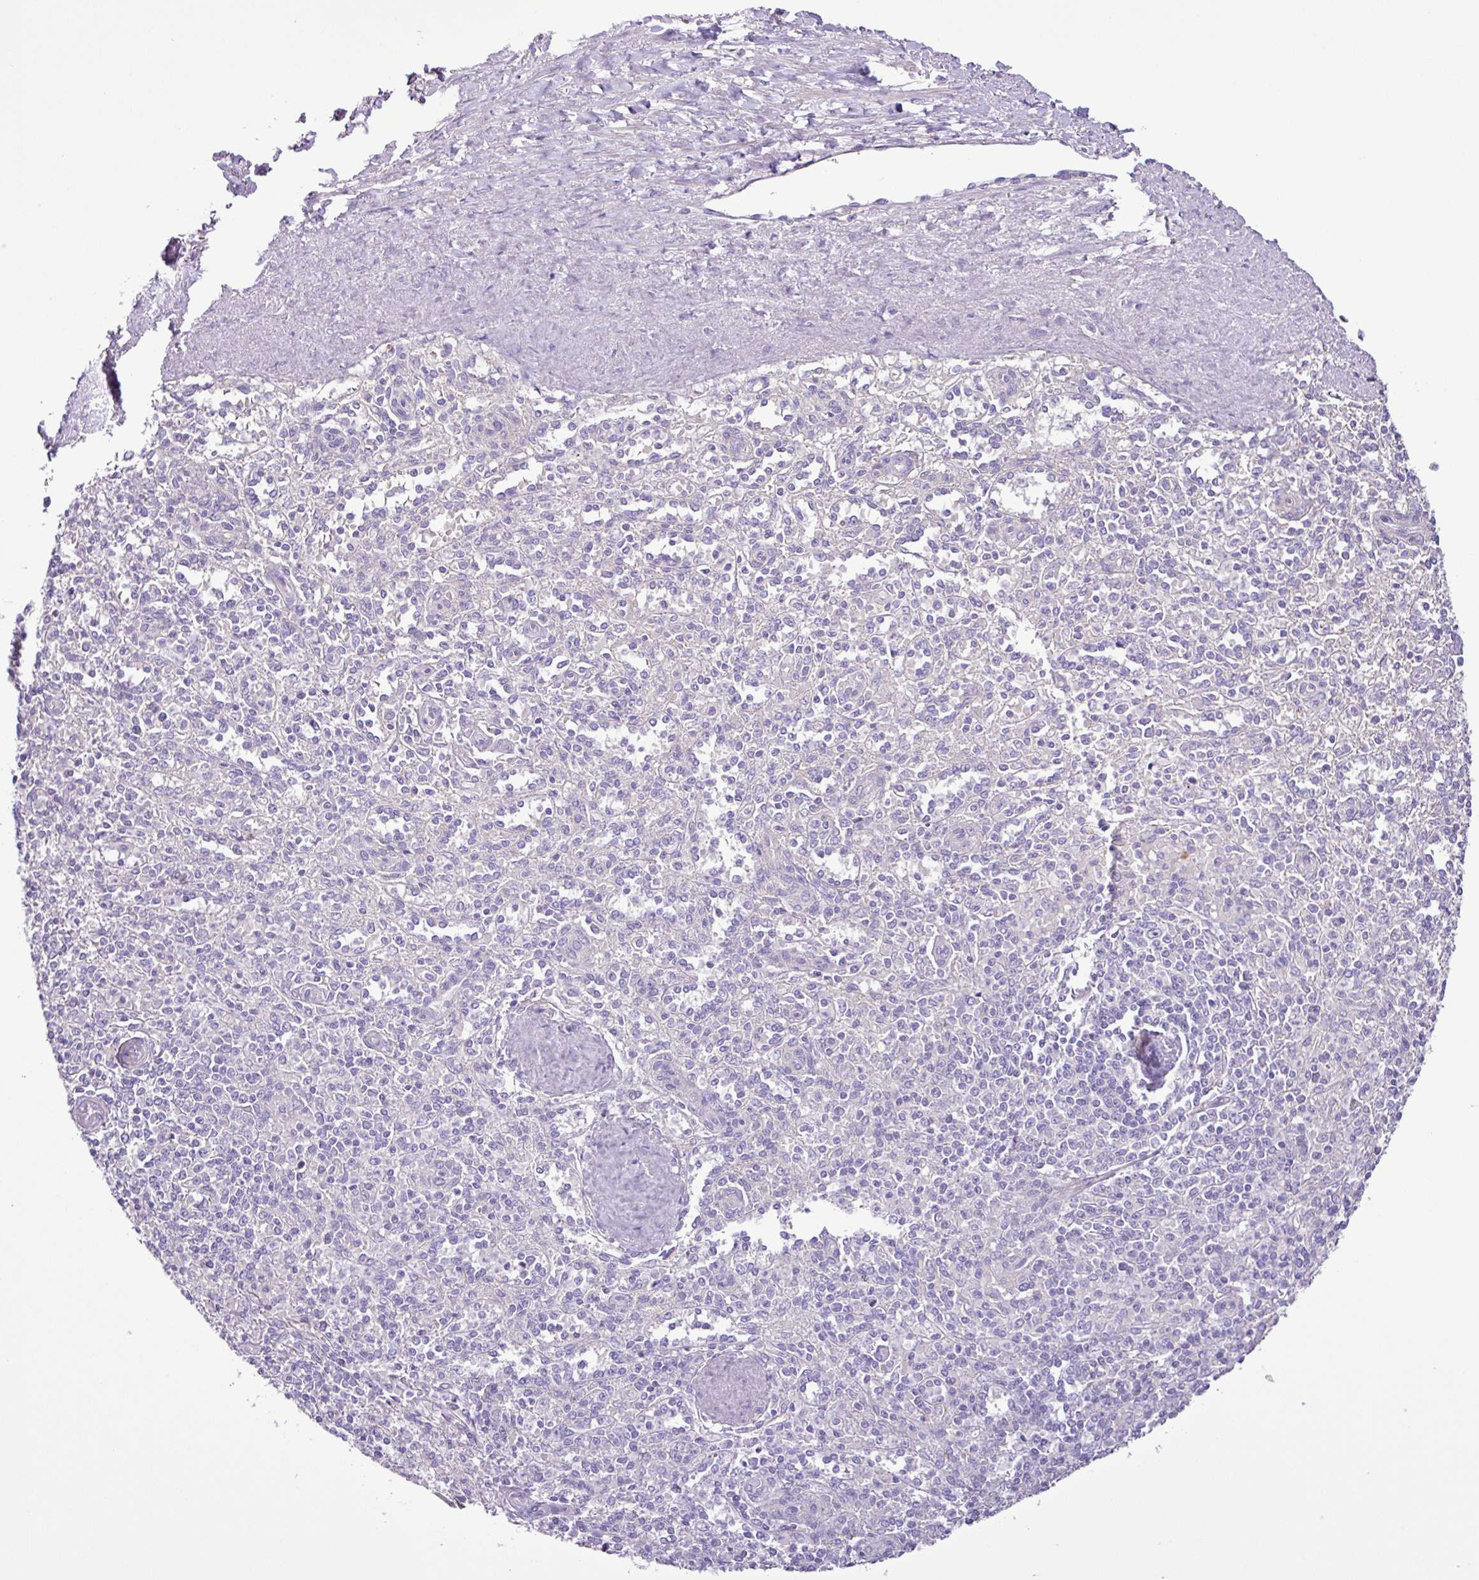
{"staining": {"intensity": "negative", "quantity": "none", "location": "none"}, "tissue": "spleen", "cell_type": "Cells in red pulp", "image_type": "normal", "snomed": [{"axis": "morphology", "description": "Normal tissue, NOS"}, {"axis": "topography", "description": "Spleen"}], "caption": "Photomicrograph shows no significant protein positivity in cells in red pulp of benign spleen.", "gene": "ZNF334", "patient": {"sex": "female", "age": 70}}